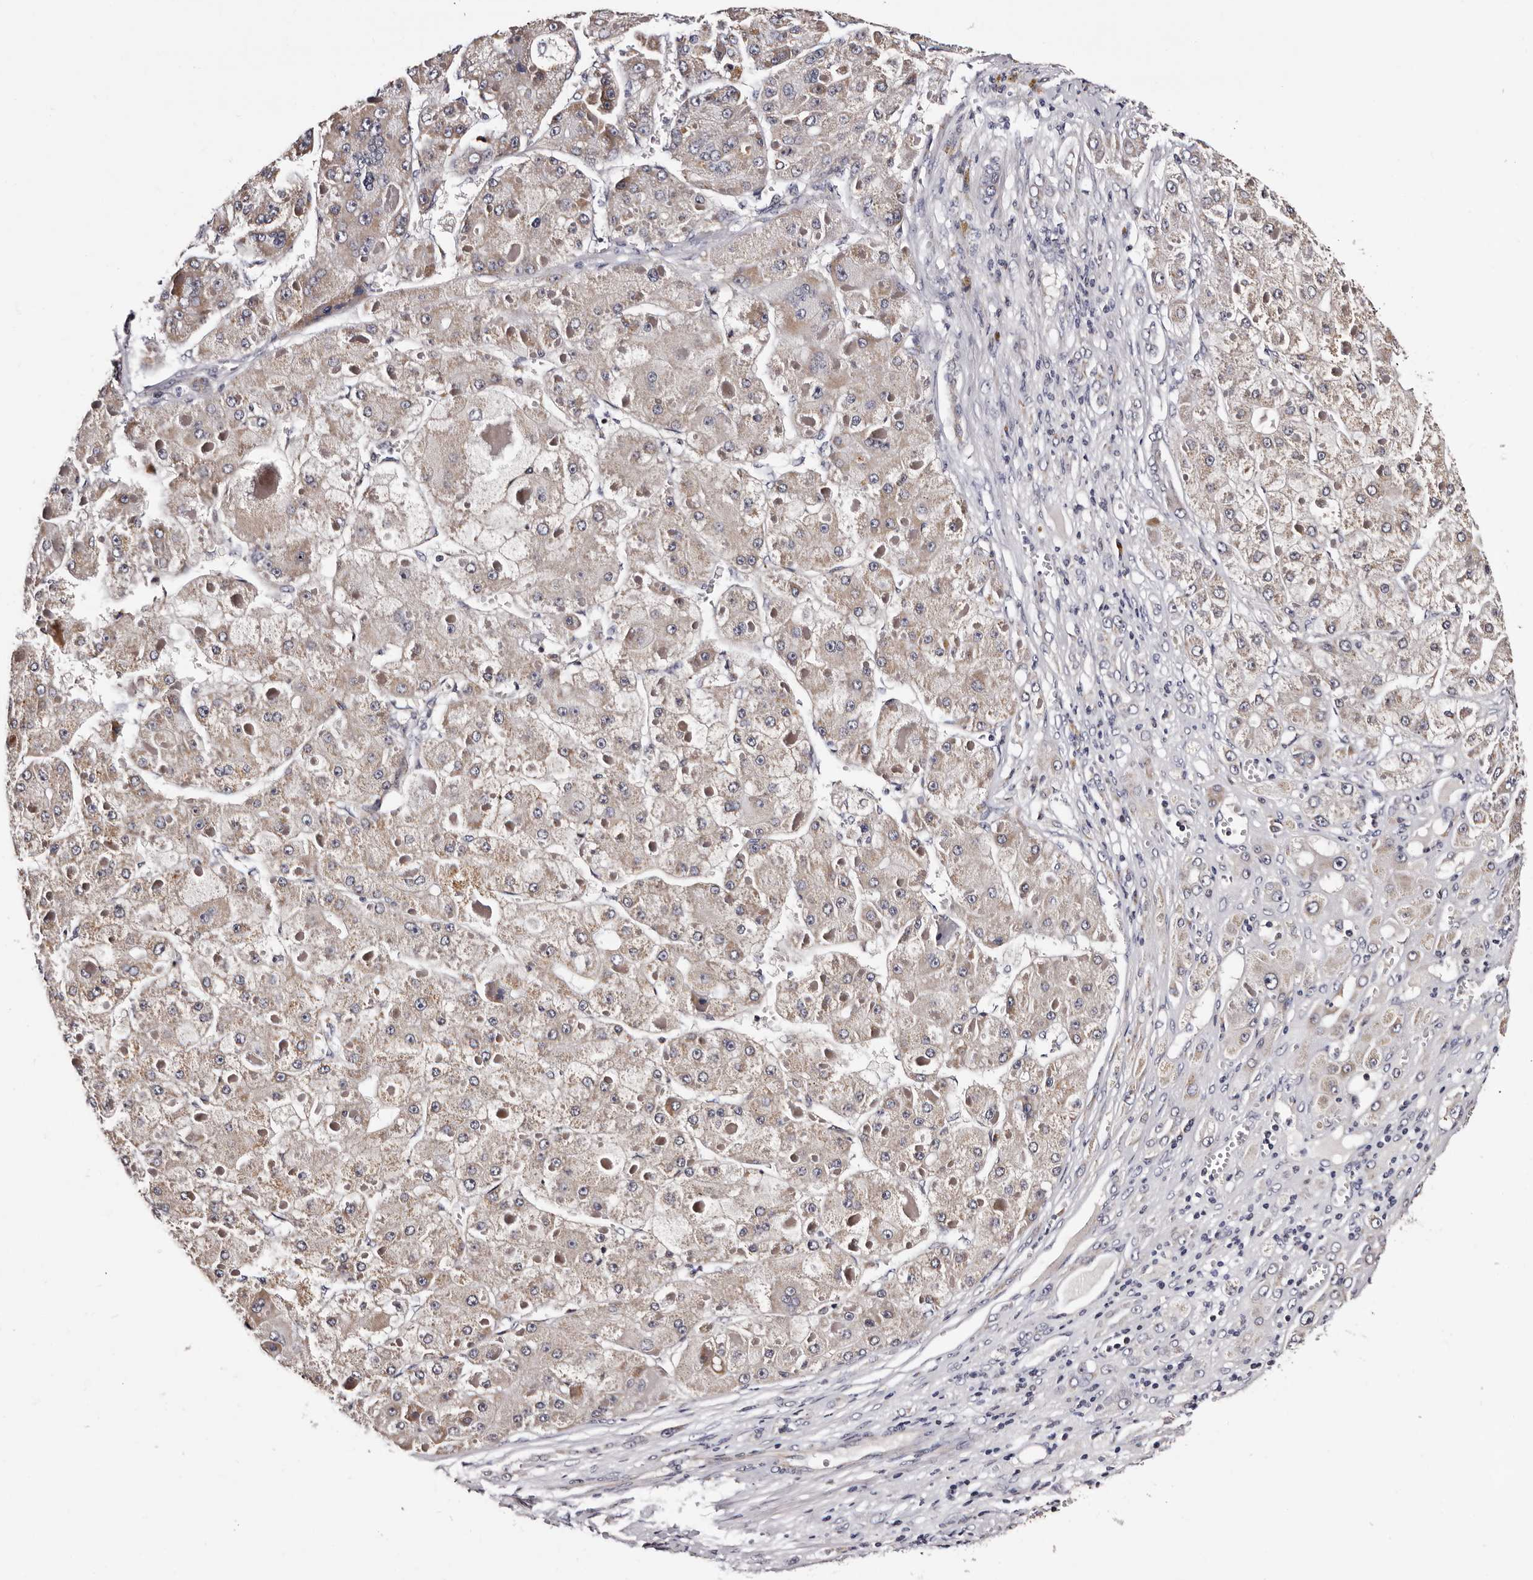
{"staining": {"intensity": "weak", "quantity": ">75%", "location": "cytoplasmic/membranous"}, "tissue": "liver cancer", "cell_type": "Tumor cells", "image_type": "cancer", "snomed": [{"axis": "morphology", "description": "Carcinoma, Hepatocellular, NOS"}, {"axis": "topography", "description": "Liver"}], "caption": "Immunohistochemistry (DAB (3,3'-diaminobenzidine)) staining of liver cancer exhibits weak cytoplasmic/membranous protein positivity in approximately >75% of tumor cells.", "gene": "TAF4B", "patient": {"sex": "female", "age": 73}}